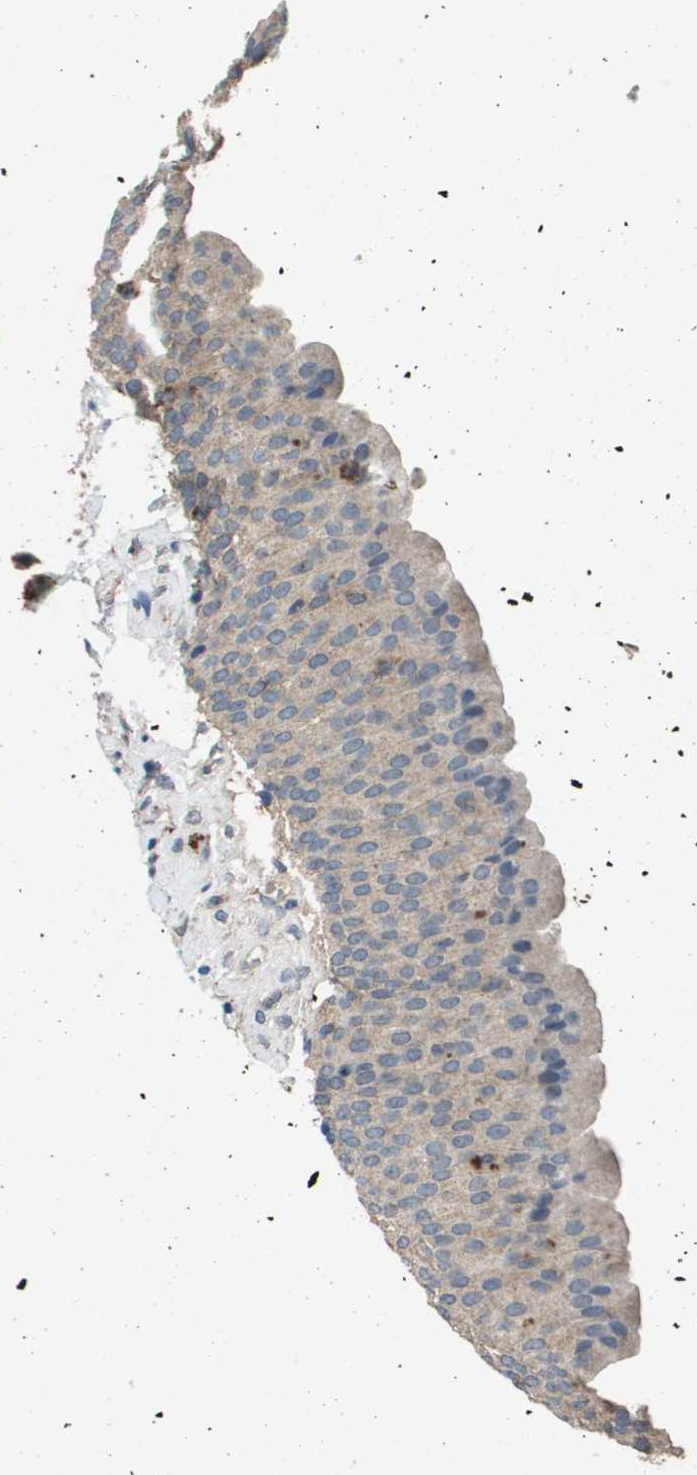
{"staining": {"intensity": "moderate", "quantity": ">75%", "location": "cytoplasmic/membranous"}, "tissue": "urinary bladder", "cell_type": "Urothelial cells", "image_type": "normal", "snomed": [{"axis": "morphology", "description": "Normal tissue, NOS"}, {"axis": "topography", "description": "Urinary bladder"}], "caption": "Brown immunohistochemical staining in benign human urinary bladder displays moderate cytoplasmic/membranous positivity in about >75% of urothelial cells. (Stains: DAB in brown, nuclei in blue, Microscopy: brightfield microscopy at high magnification).", "gene": "PROC", "patient": {"sex": "female", "age": 79}}